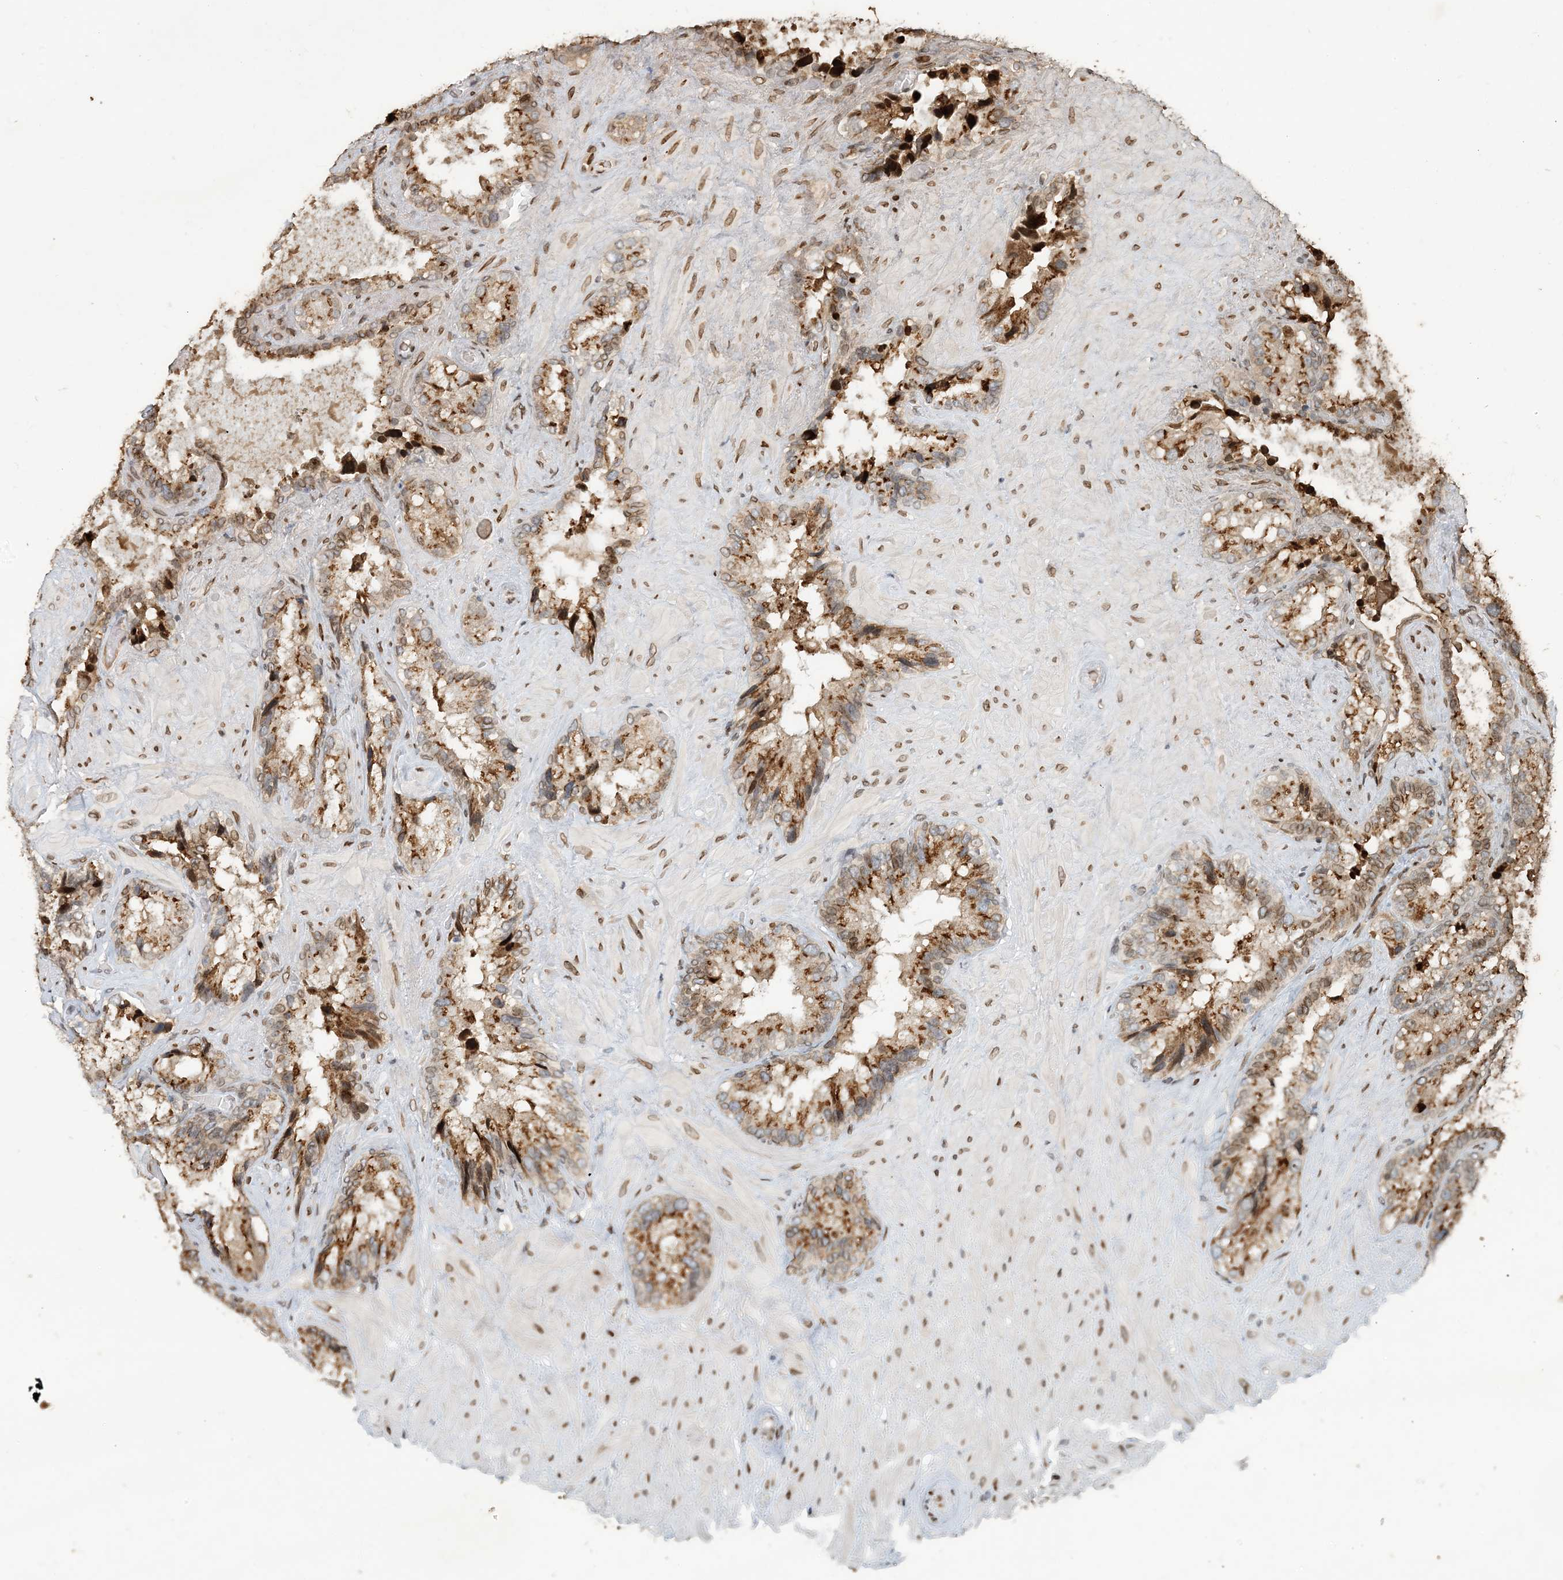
{"staining": {"intensity": "strong", "quantity": "25%-75%", "location": "cytoplasmic/membranous"}, "tissue": "seminal vesicle", "cell_type": "Glandular cells", "image_type": "normal", "snomed": [{"axis": "morphology", "description": "Normal tissue, NOS"}, {"axis": "topography", "description": "Prostate"}, {"axis": "topography", "description": "Seminal veicle"}], "caption": "Immunohistochemistry micrograph of benign seminal vesicle stained for a protein (brown), which shows high levels of strong cytoplasmic/membranous staining in approximately 25%-75% of glandular cells.", "gene": "SLC35A2", "patient": {"sex": "male", "age": 68}}